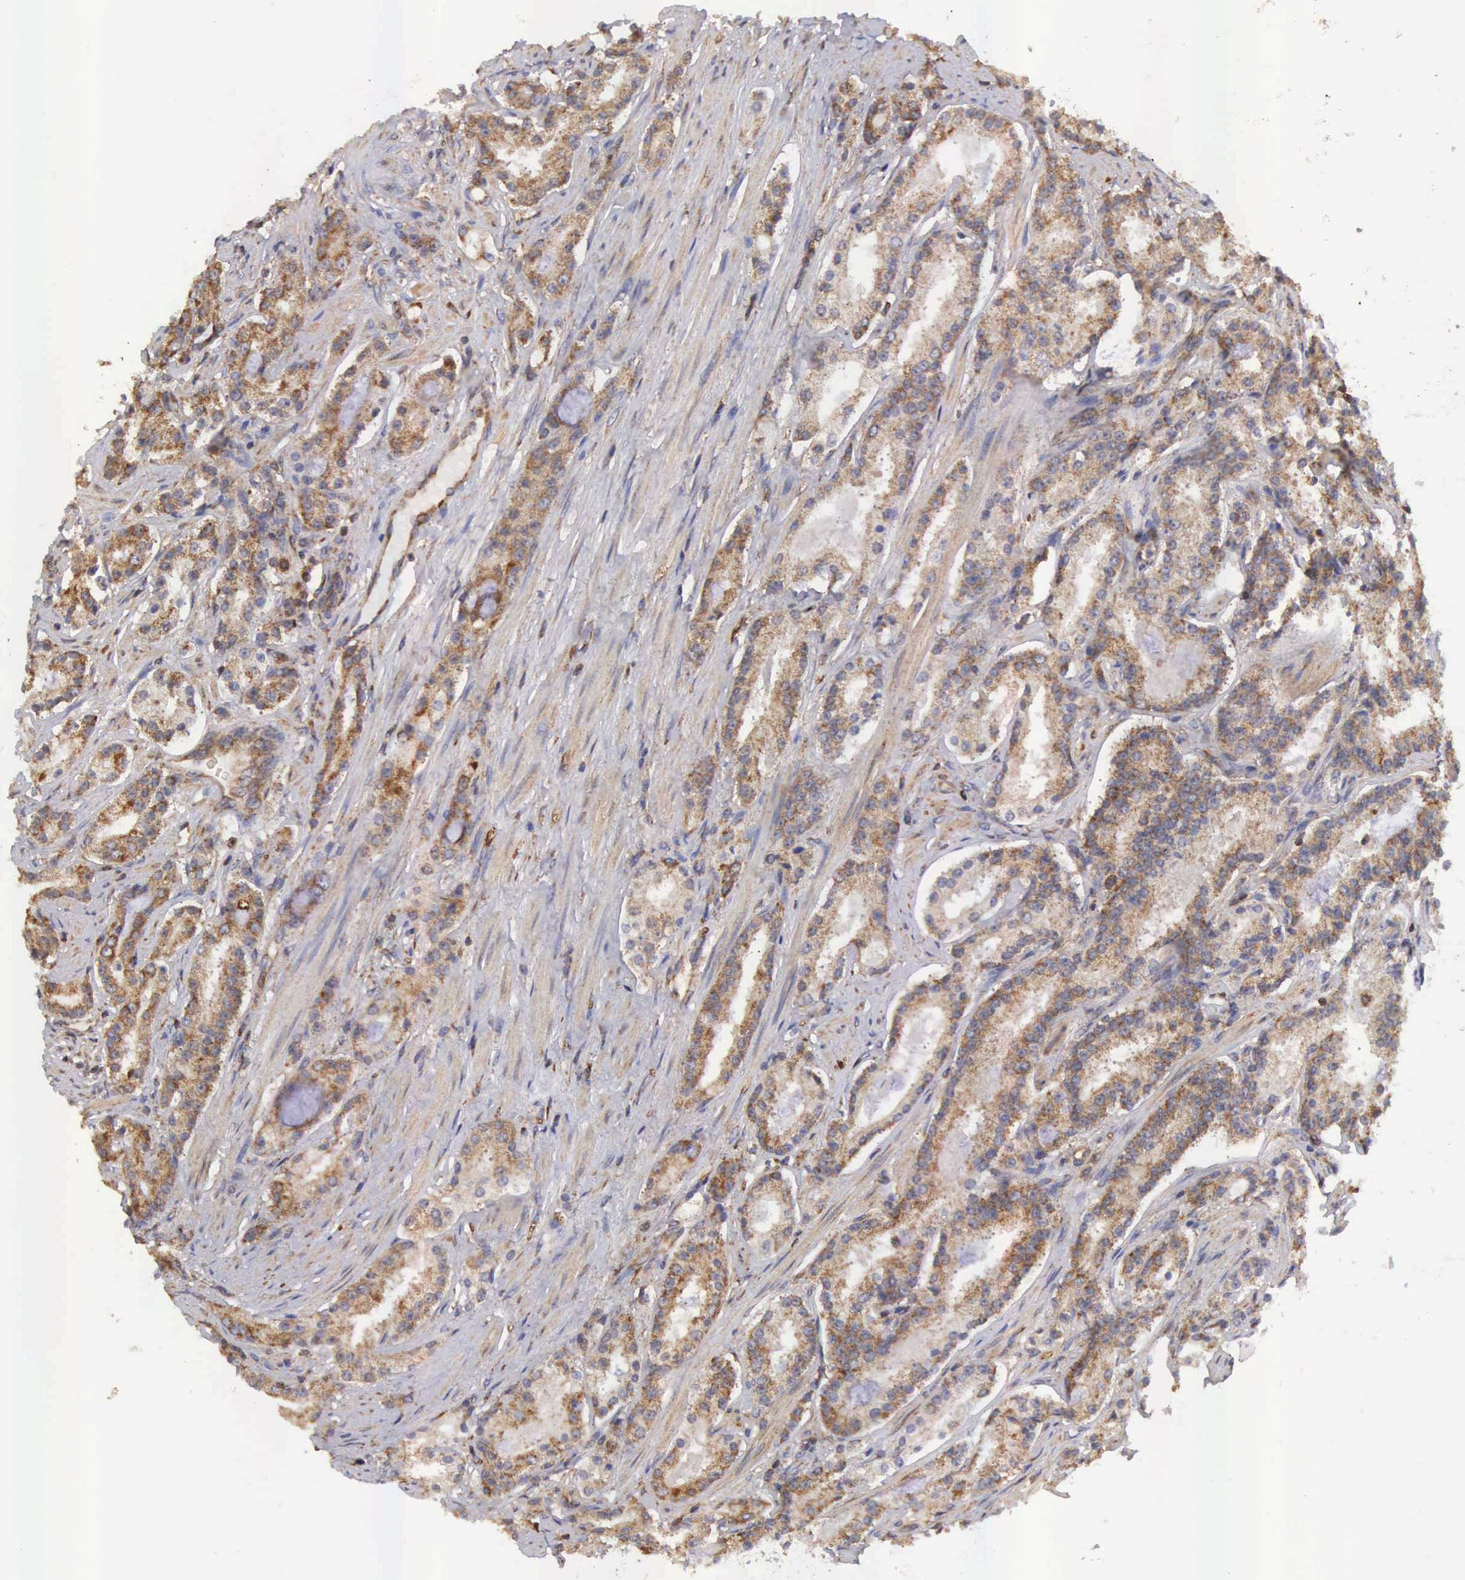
{"staining": {"intensity": "moderate", "quantity": ">75%", "location": "cytoplasmic/membranous"}, "tissue": "prostate cancer", "cell_type": "Tumor cells", "image_type": "cancer", "snomed": [{"axis": "morphology", "description": "Adenocarcinoma, Medium grade"}, {"axis": "topography", "description": "Prostate"}], "caption": "Tumor cells reveal moderate cytoplasmic/membranous positivity in approximately >75% of cells in prostate cancer (adenocarcinoma (medium-grade)). (DAB (3,3'-diaminobenzidine) IHC, brown staining for protein, blue staining for nuclei).", "gene": "DHRS1", "patient": {"sex": "male", "age": 72}}